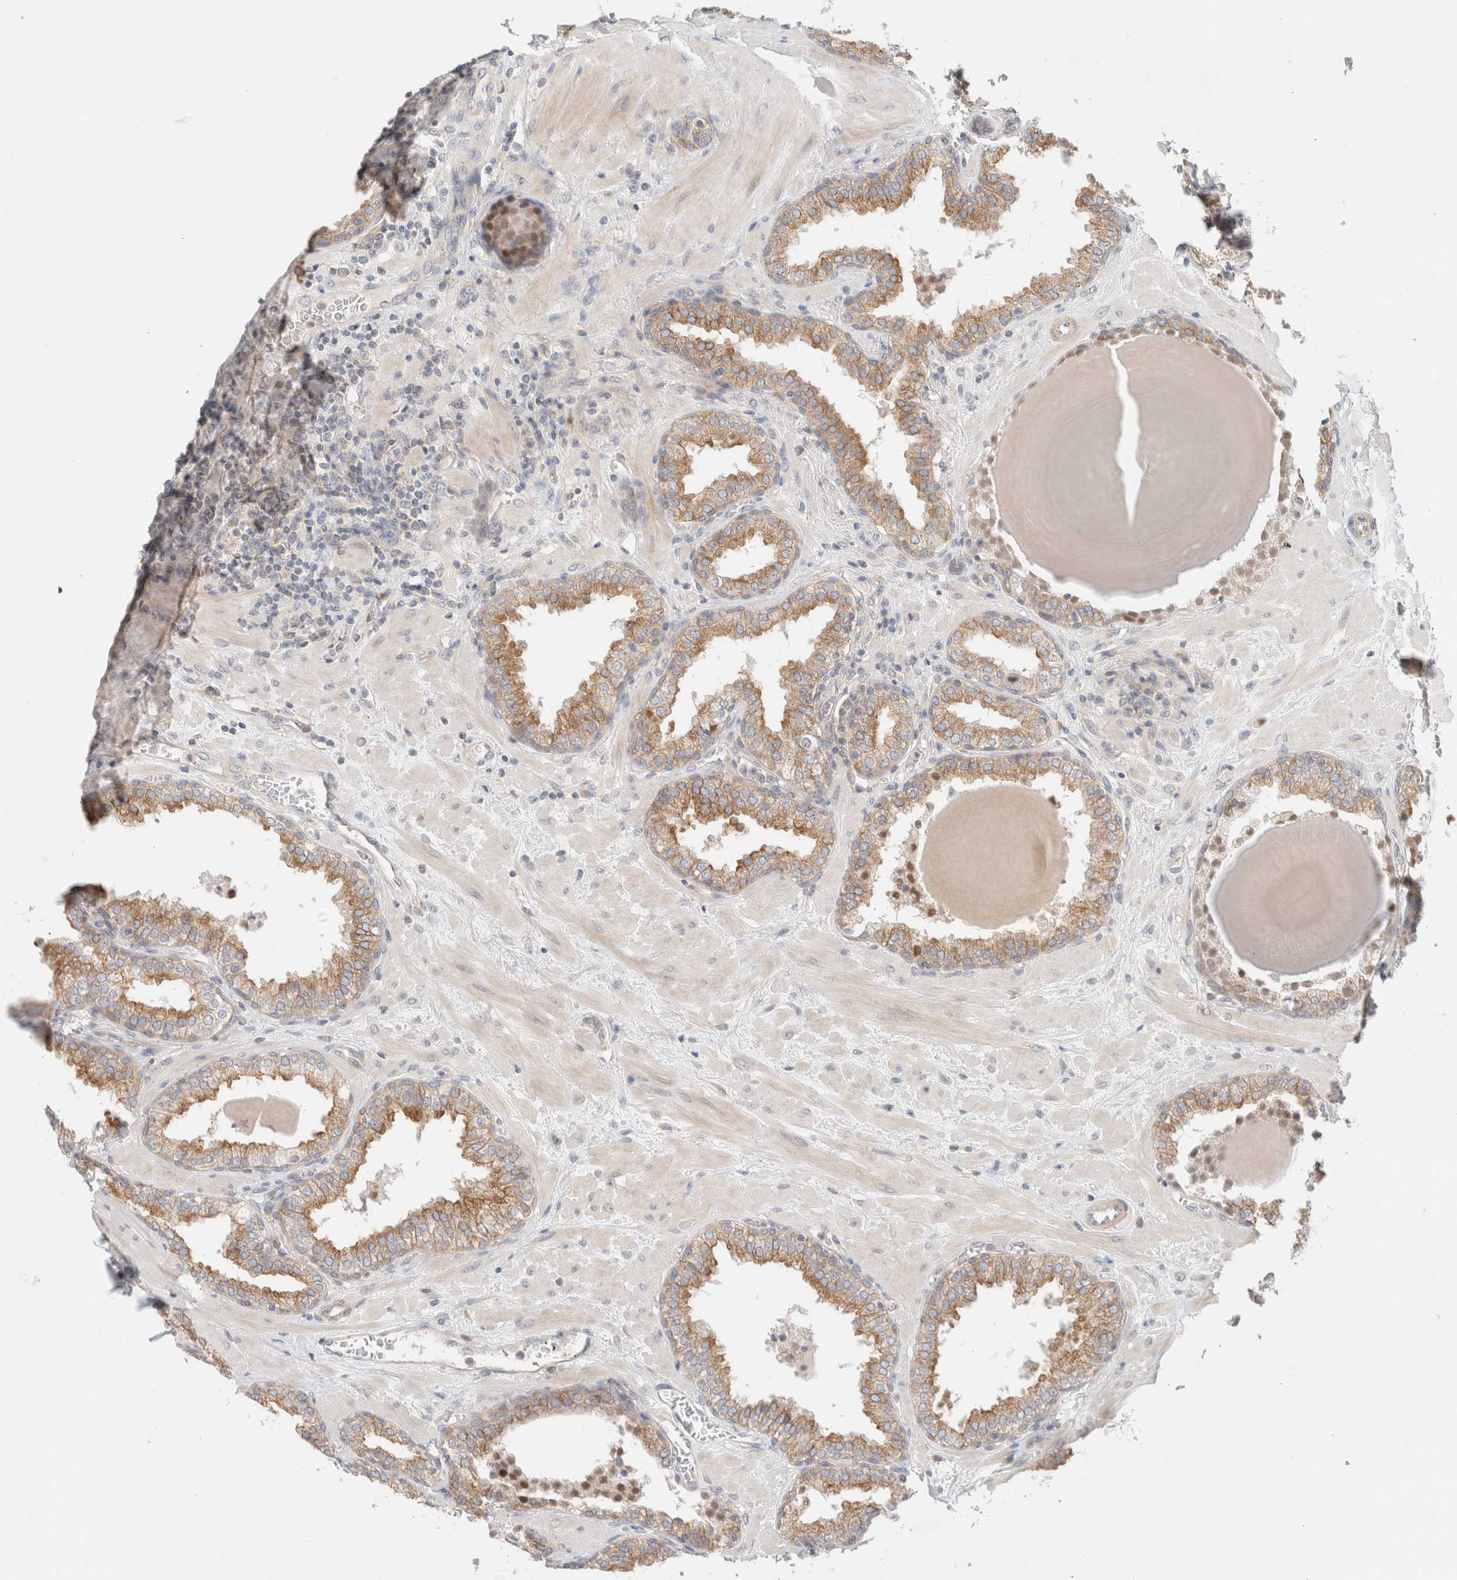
{"staining": {"intensity": "moderate", "quantity": ">75%", "location": "cytoplasmic/membranous"}, "tissue": "prostate", "cell_type": "Glandular cells", "image_type": "normal", "snomed": [{"axis": "morphology", "description": "Normal tissue, NOS"}, {"axis": "topography", "description": "Prostate"}], "caption": "Approximately >75% of glandular cells in normal human prostate exhibit moderate cytoplasmic/membranous protein positivity as visualized by brown immunohistochemical staining.", "gene": "MARK3", "patient": {"sex": "male", "age": 51}}